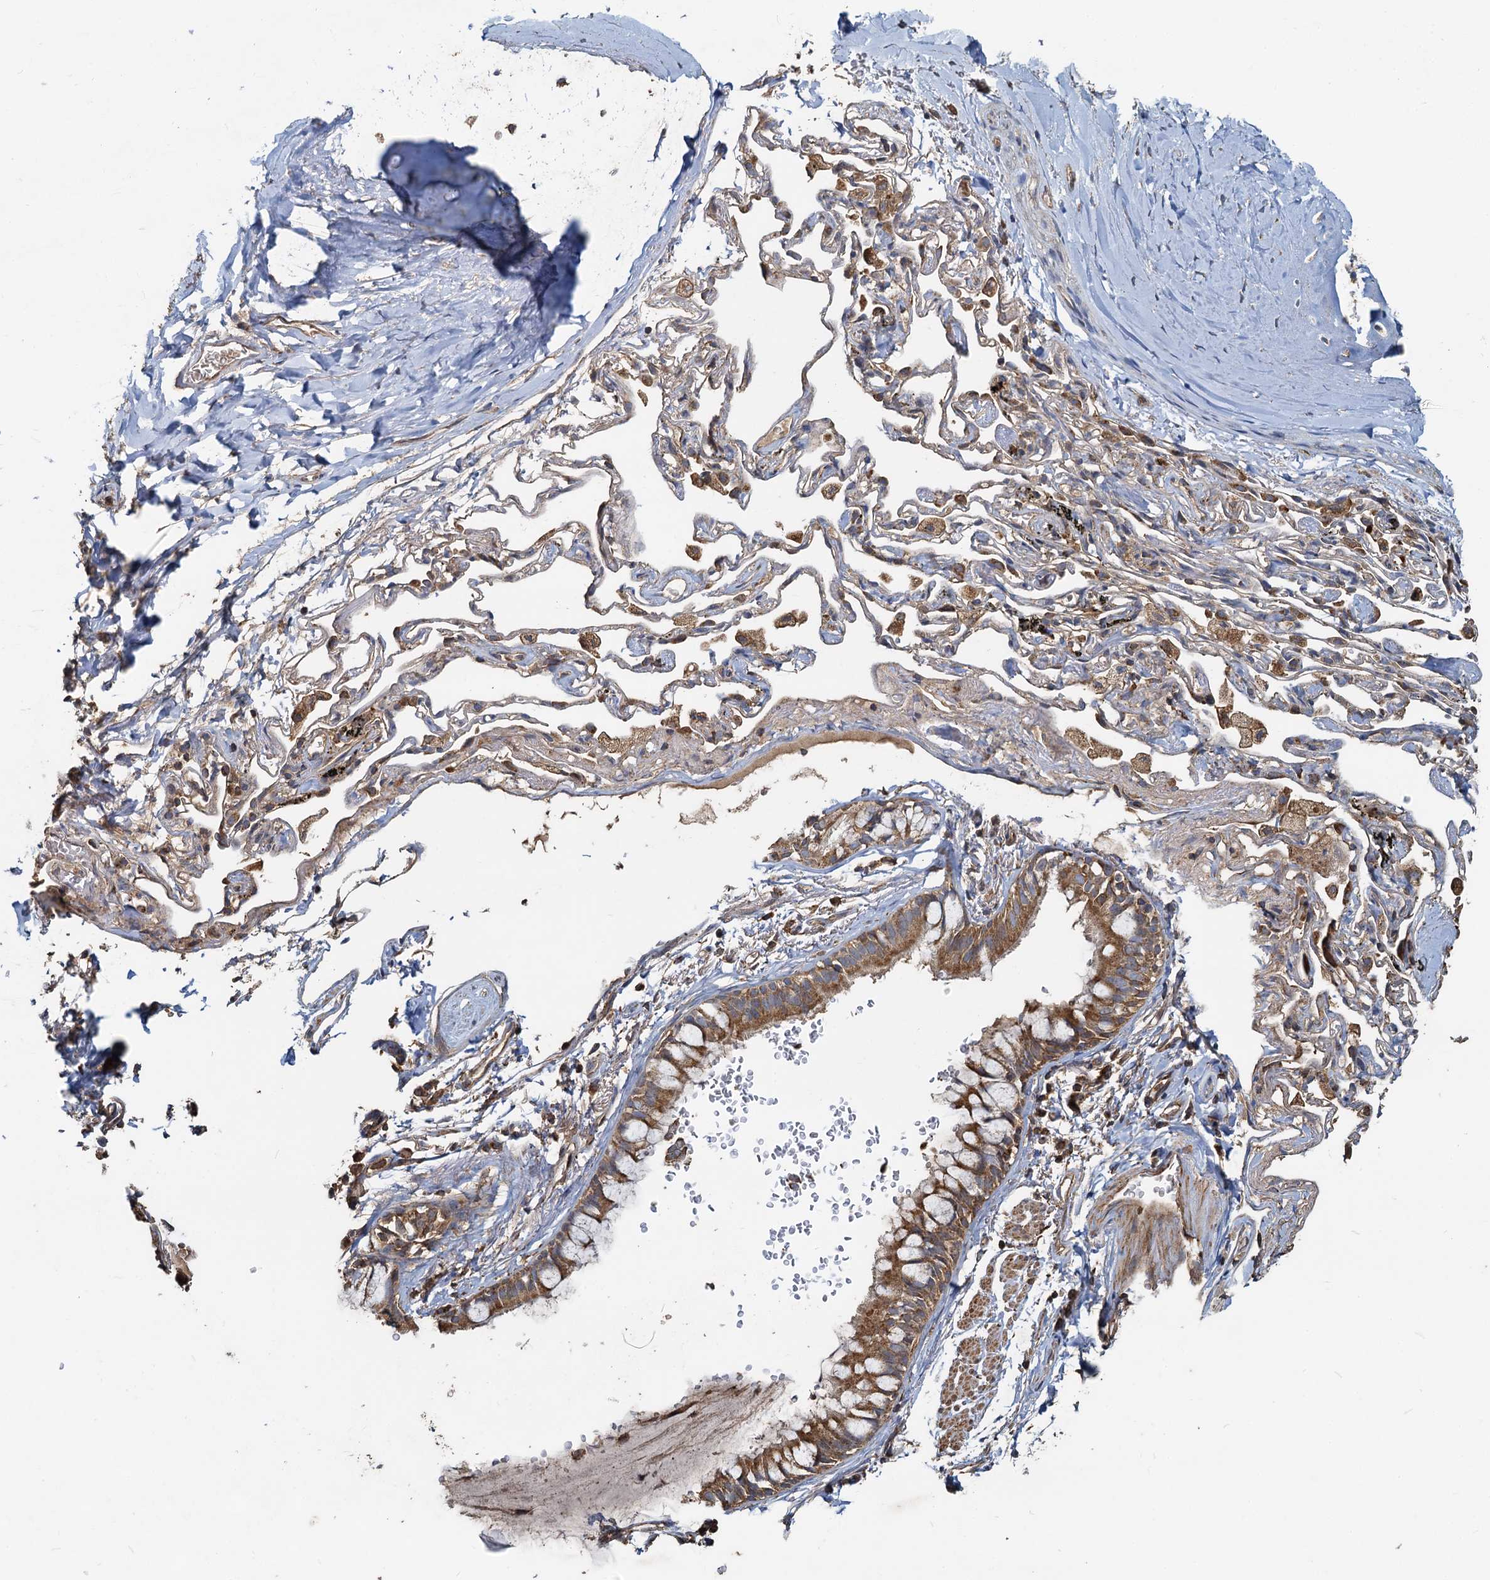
{"staining": {"intensity": "moderate", "quantity": ">75%", "location": "cytoplasmic/membranous"}, "tissue": "adipose tissue", "cell_type": "Adipocytes", "image_type": "normal", "snomed": [{"axis": "morphology", "description": "Normal tissue, NOS"}, {"axis": "topography", "description": "Lymph node"}, {"axis": "topography", "description": "Bronchus"}], "caption": "Immunohistochemical staining of normal adipose tissue demonstrates medium levels of moderate cytoplasmic/membranous staining in approximately >75% of adipocytes. (brown staining indicates protein expression, while blue staining denotes nuclei).", "gene": "SDS", "patient": {"sex": "male", "age": 63}}